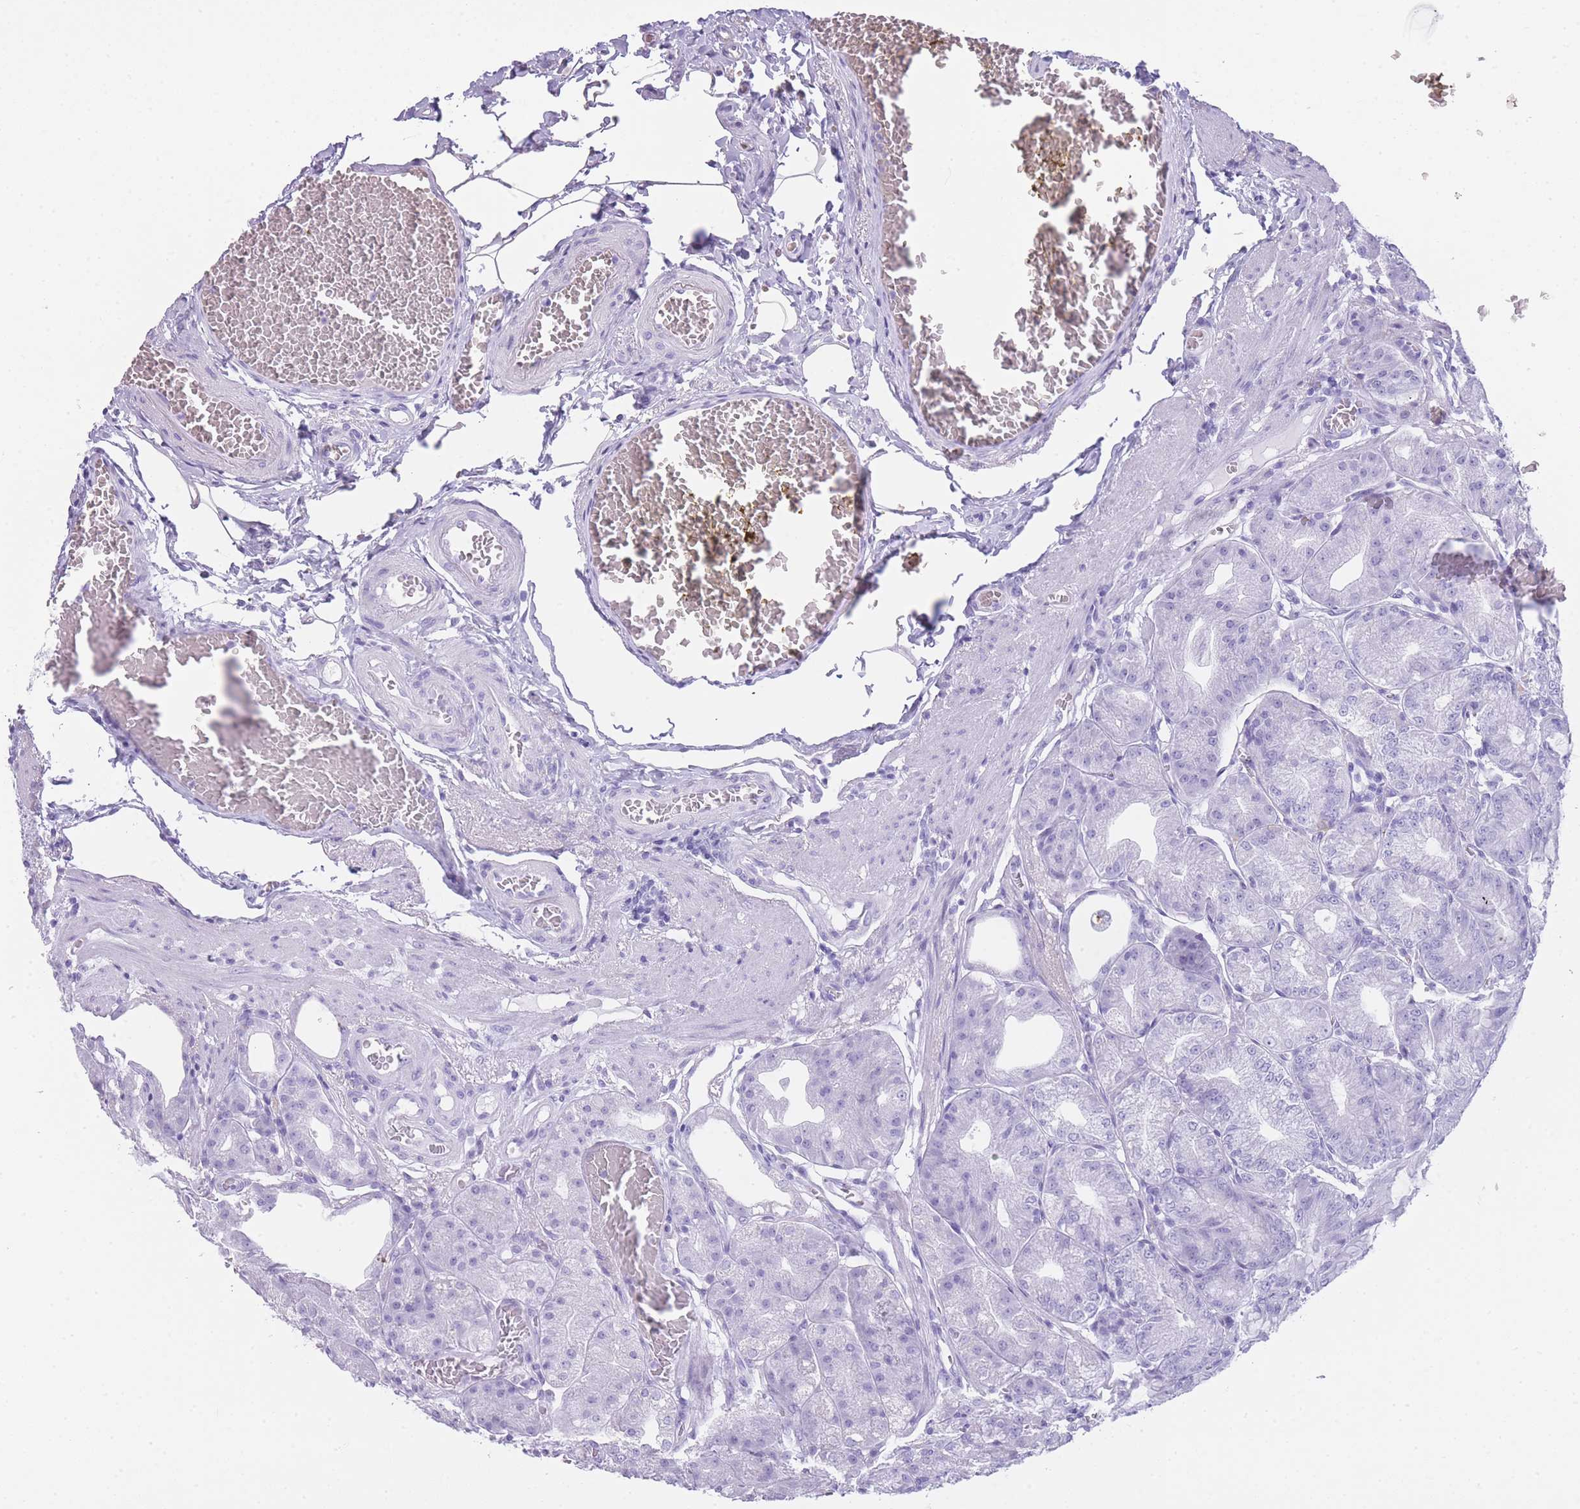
{"staining": {"intensity": "negative", "quantity": "none", "location": "none"}, "tissue": "stomach", "cell_type": "Glandular cells", "image_type": "normal", "snomed": [{"axis": "morphology", "description": "Normal tissue, NOS"}, {"axis": "topography", "description": "Stomach, upper"}, {"axis": "topography", "description": "Stomach, lower"}], "caption": "This is an immunohistochemistry (IHC) micrograph of unremarkable human stomach. There is no positivity in glandular cells.", "gene": "INS", "patient": {"sex": "male", "age": 71}}